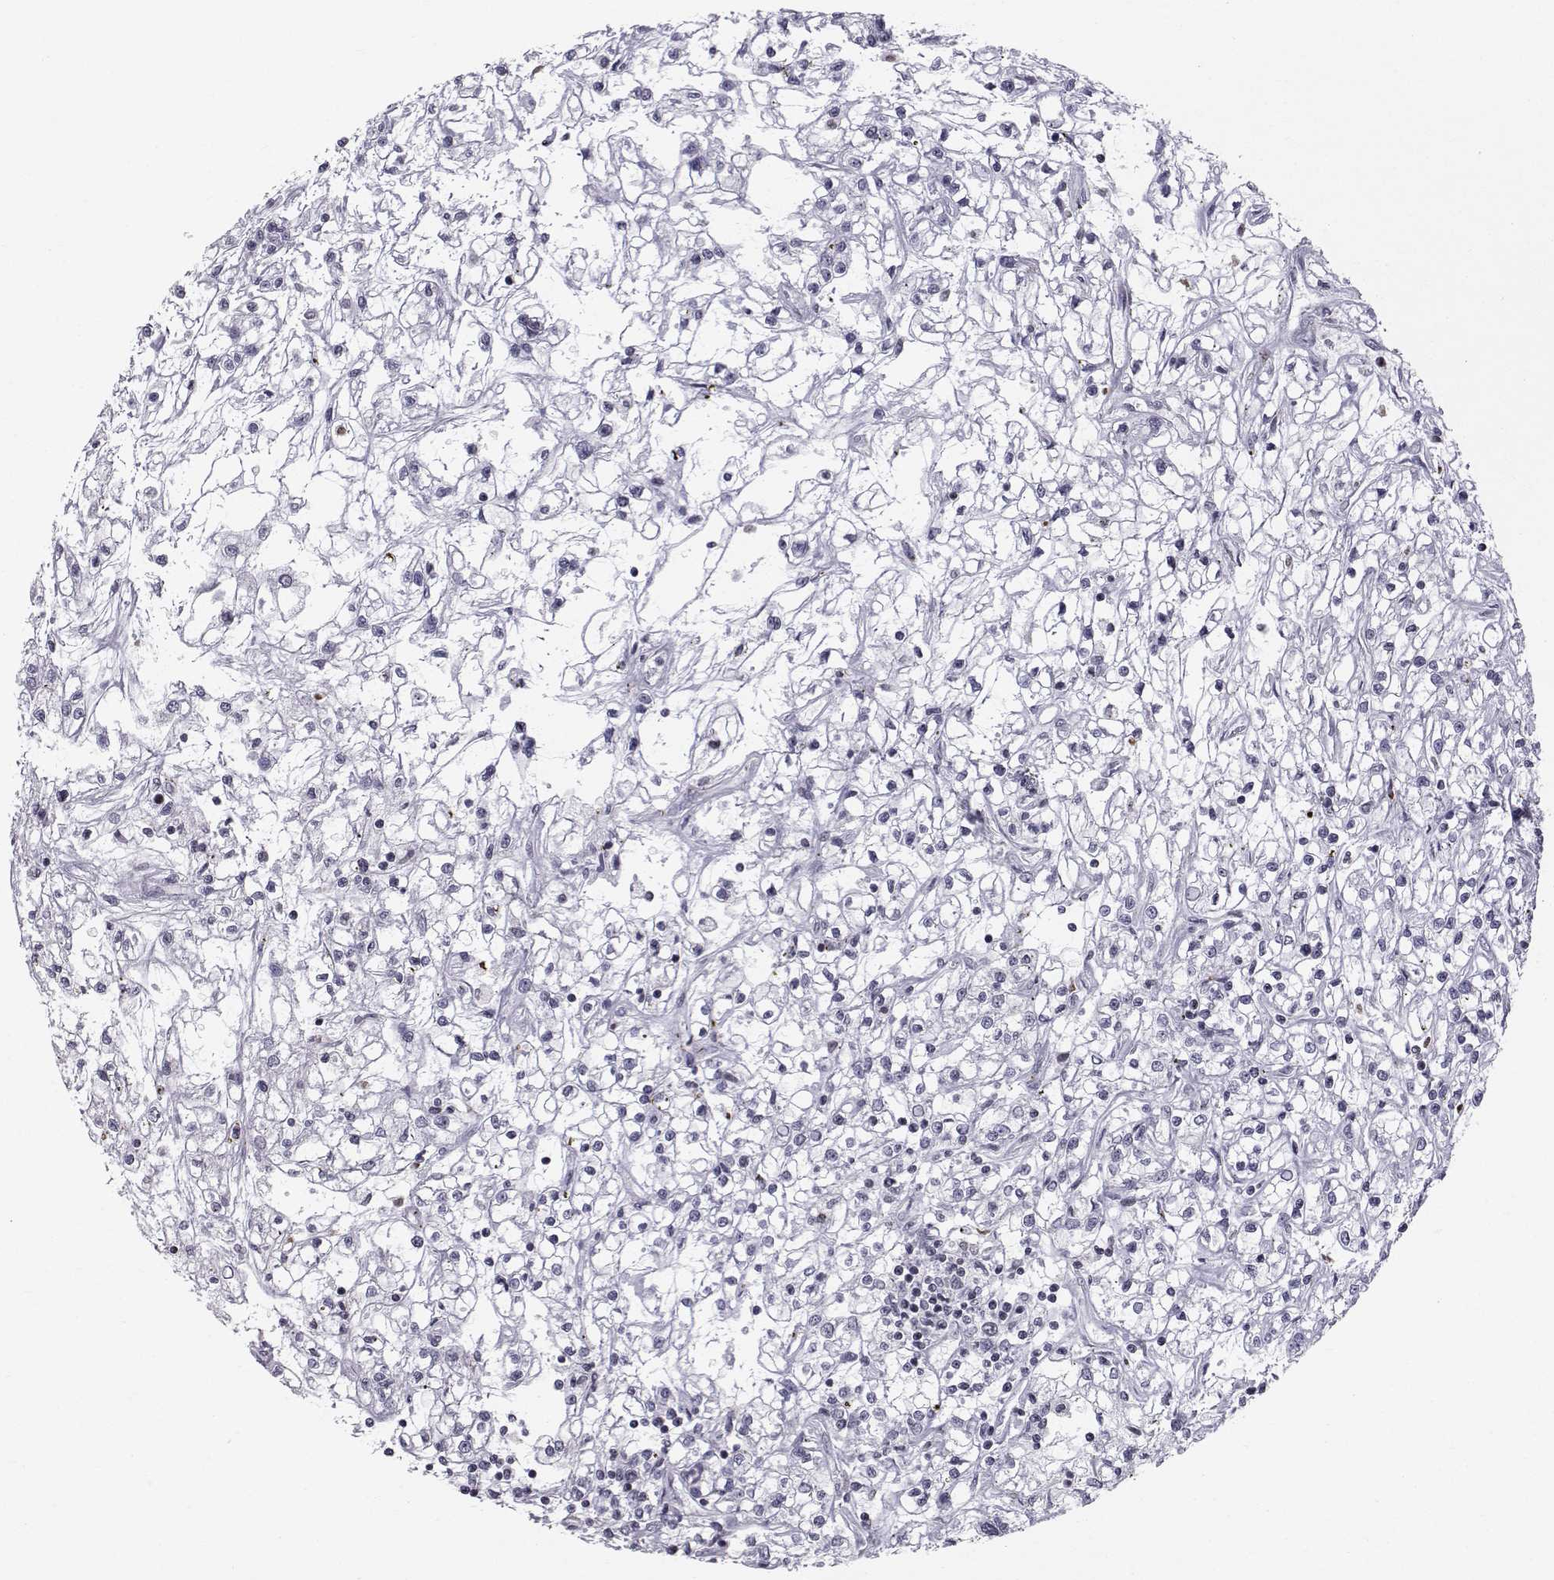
{"staining": {"intensity": "negative", "quantity": "none", "location": "none"}, "tissue": "renal cancer", "cell_type": "Tumor cells", "image_type": "cancer", "snomed": [{"axis": "morphology", "description": "Adenocarcinoma, NOS"}, {"axis": "topography", "description": "Kidney"}], "caption": "DAB immunohistochemical staining of renal cancer displays no significant expression in tumor cells.", "gene": "MARCHF4", "patient": {"sex": "female", "age": 59}}